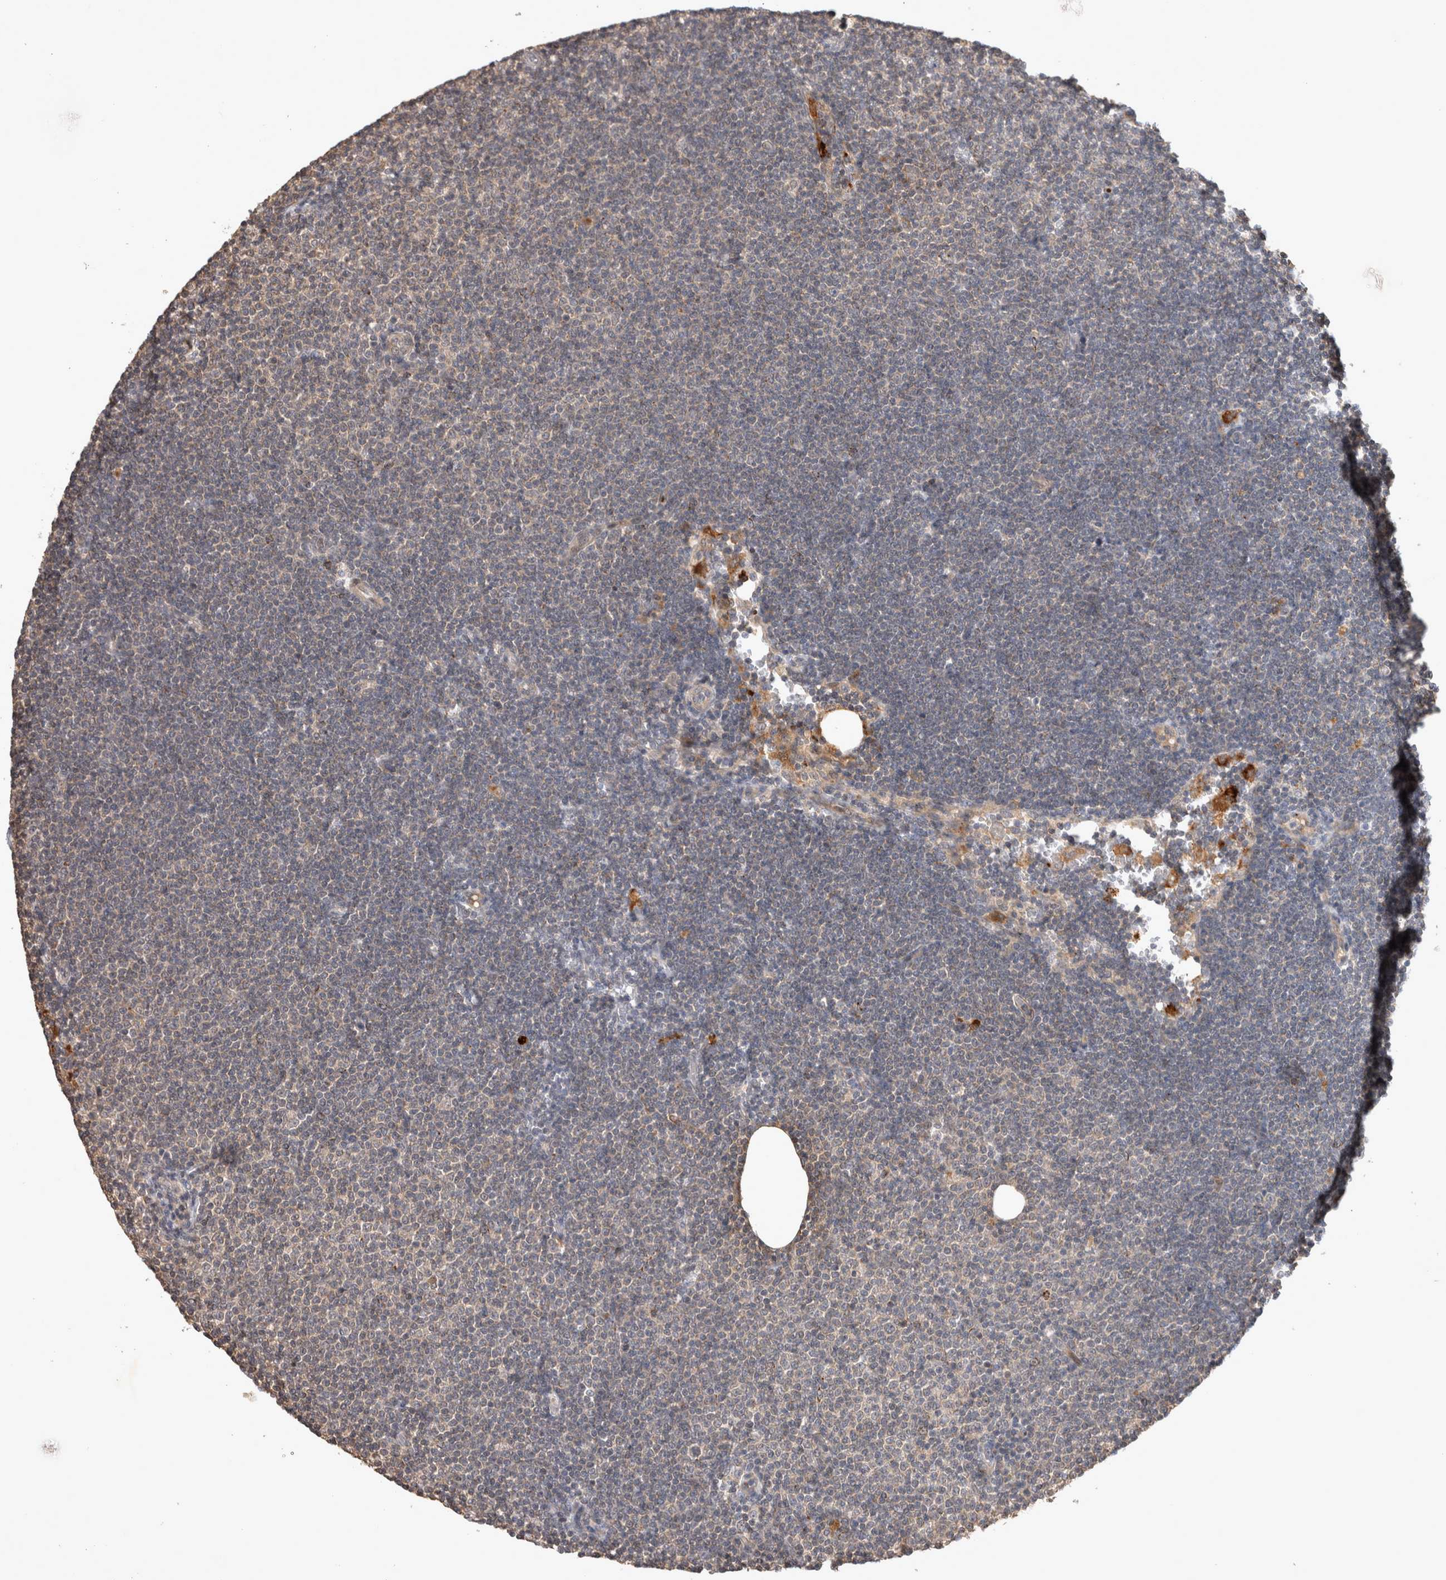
{"staining": {"intensity": "negative", "quantity": "none", "location": "none"}, "tissue": "lymphoma", "cell_type": "Tumor cells", "image_type": "cancer", "snomed": [{"axis": "morphology", "description": "Malignant lymphoma, non-Hodgkin's type, Low grade"}, {"axis": "topography", "description": "Lymph node"}], "caption": "Tumor cells are negative for brown protein staining in low-grade malignant lymphoma, non-Hodgkin's type.", "gene": "SERAC1", "patient": {"sex": "female", "age": 53}}